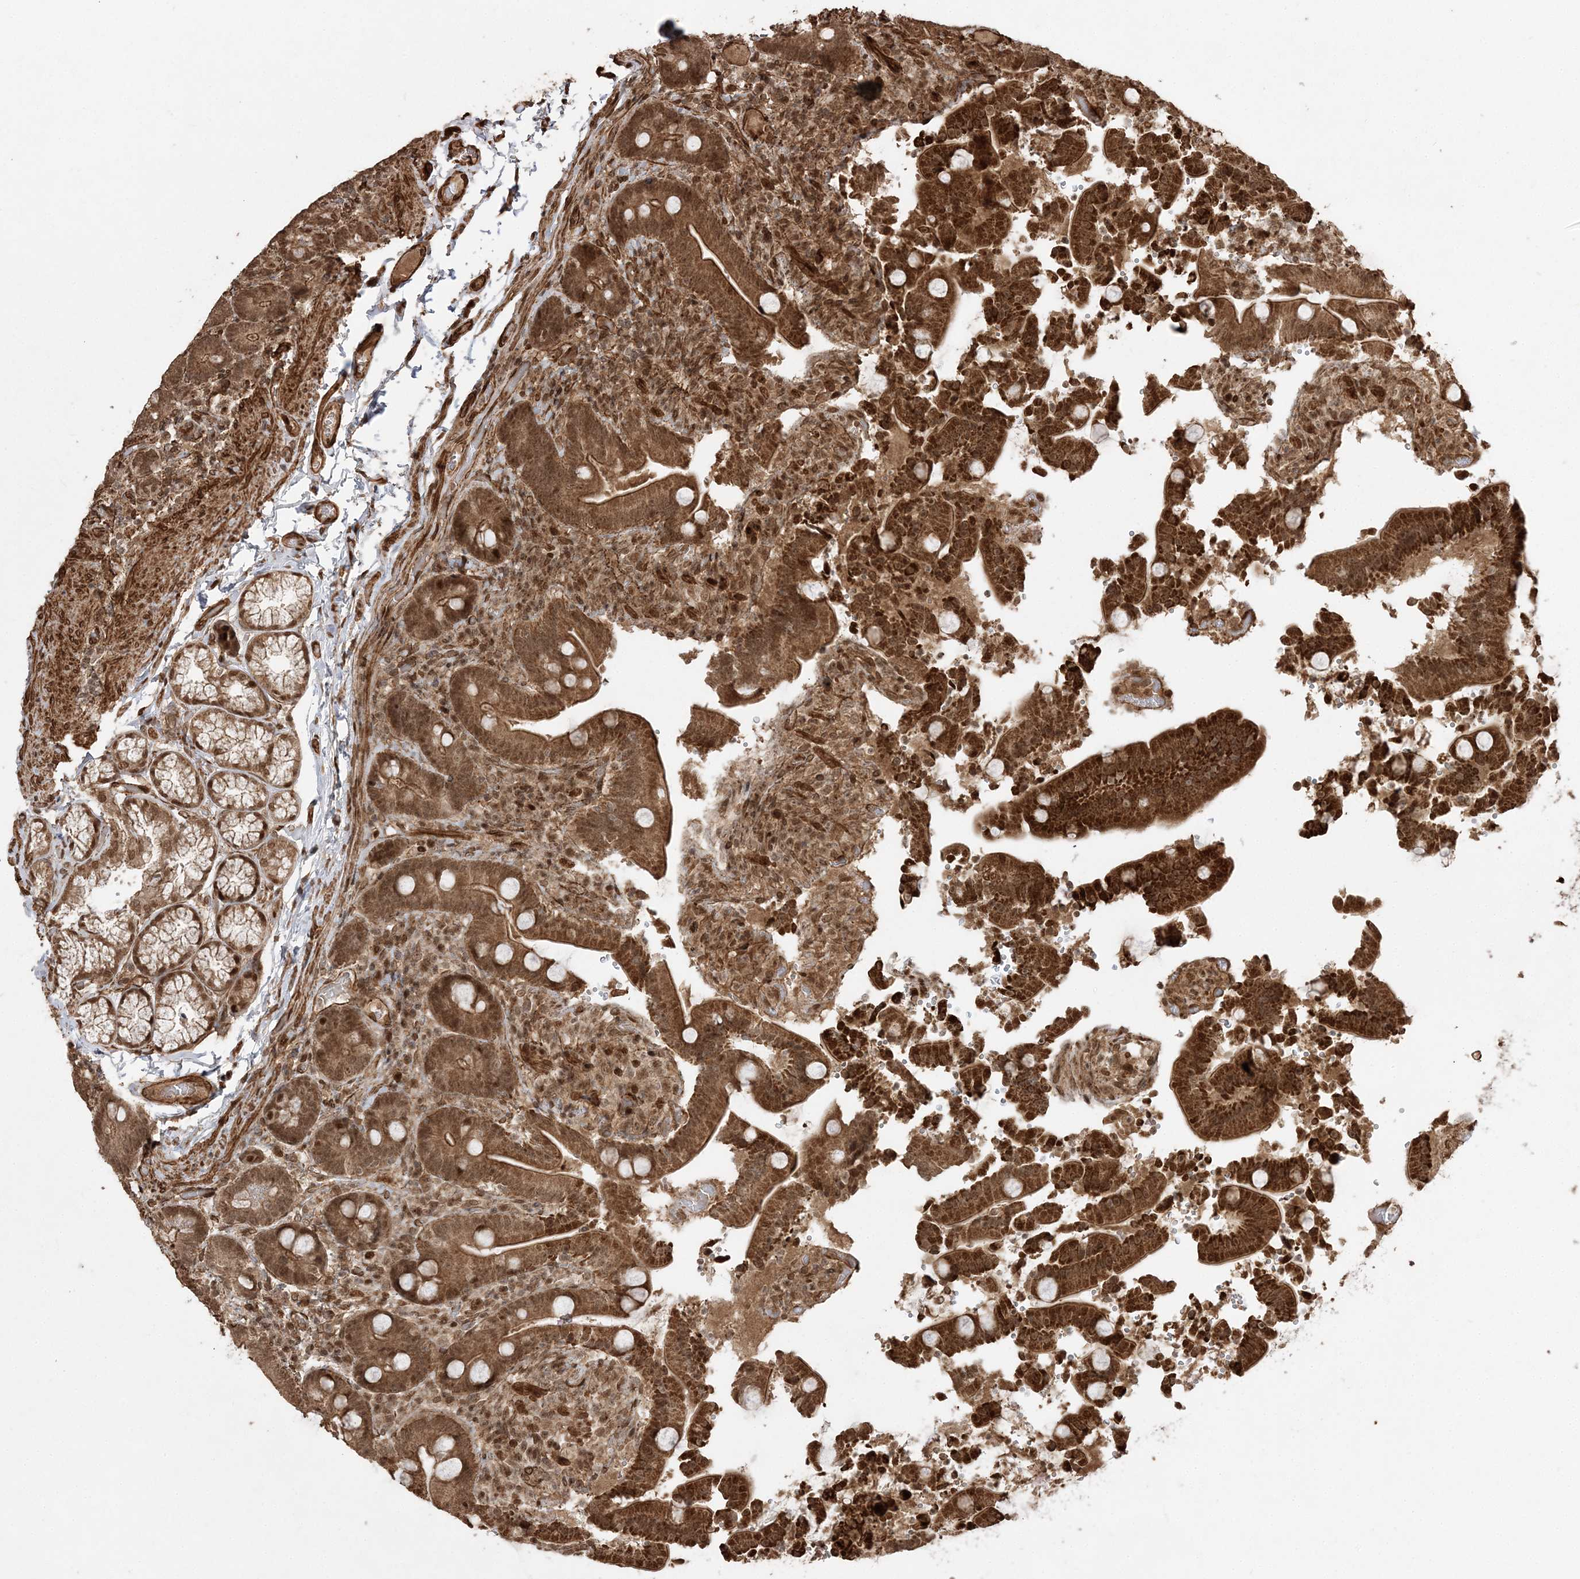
{"staining": {"intensity": "strong", "quantity": ">75%", "location": "cytoplasmic/membranous,nuclear"}, "tissue": "duodenum", "cell_type": "Glandular cells", "image_type": "normal", "snomed": [{"axis": "morphology", "description": "Normal tissue, NOS"}, {"axis": "topography", "description": "Duodenum"}], "caption": "High-power microscopy captured an immunohistochemistry (IHC) image of unremarkable duodenum, revealing strong cytoplasmic/membranous,nuclear expression in approximately >75% of glandular cells.", "gene": "ETAA1", "patient": {"sex": "female", "age": 62}}